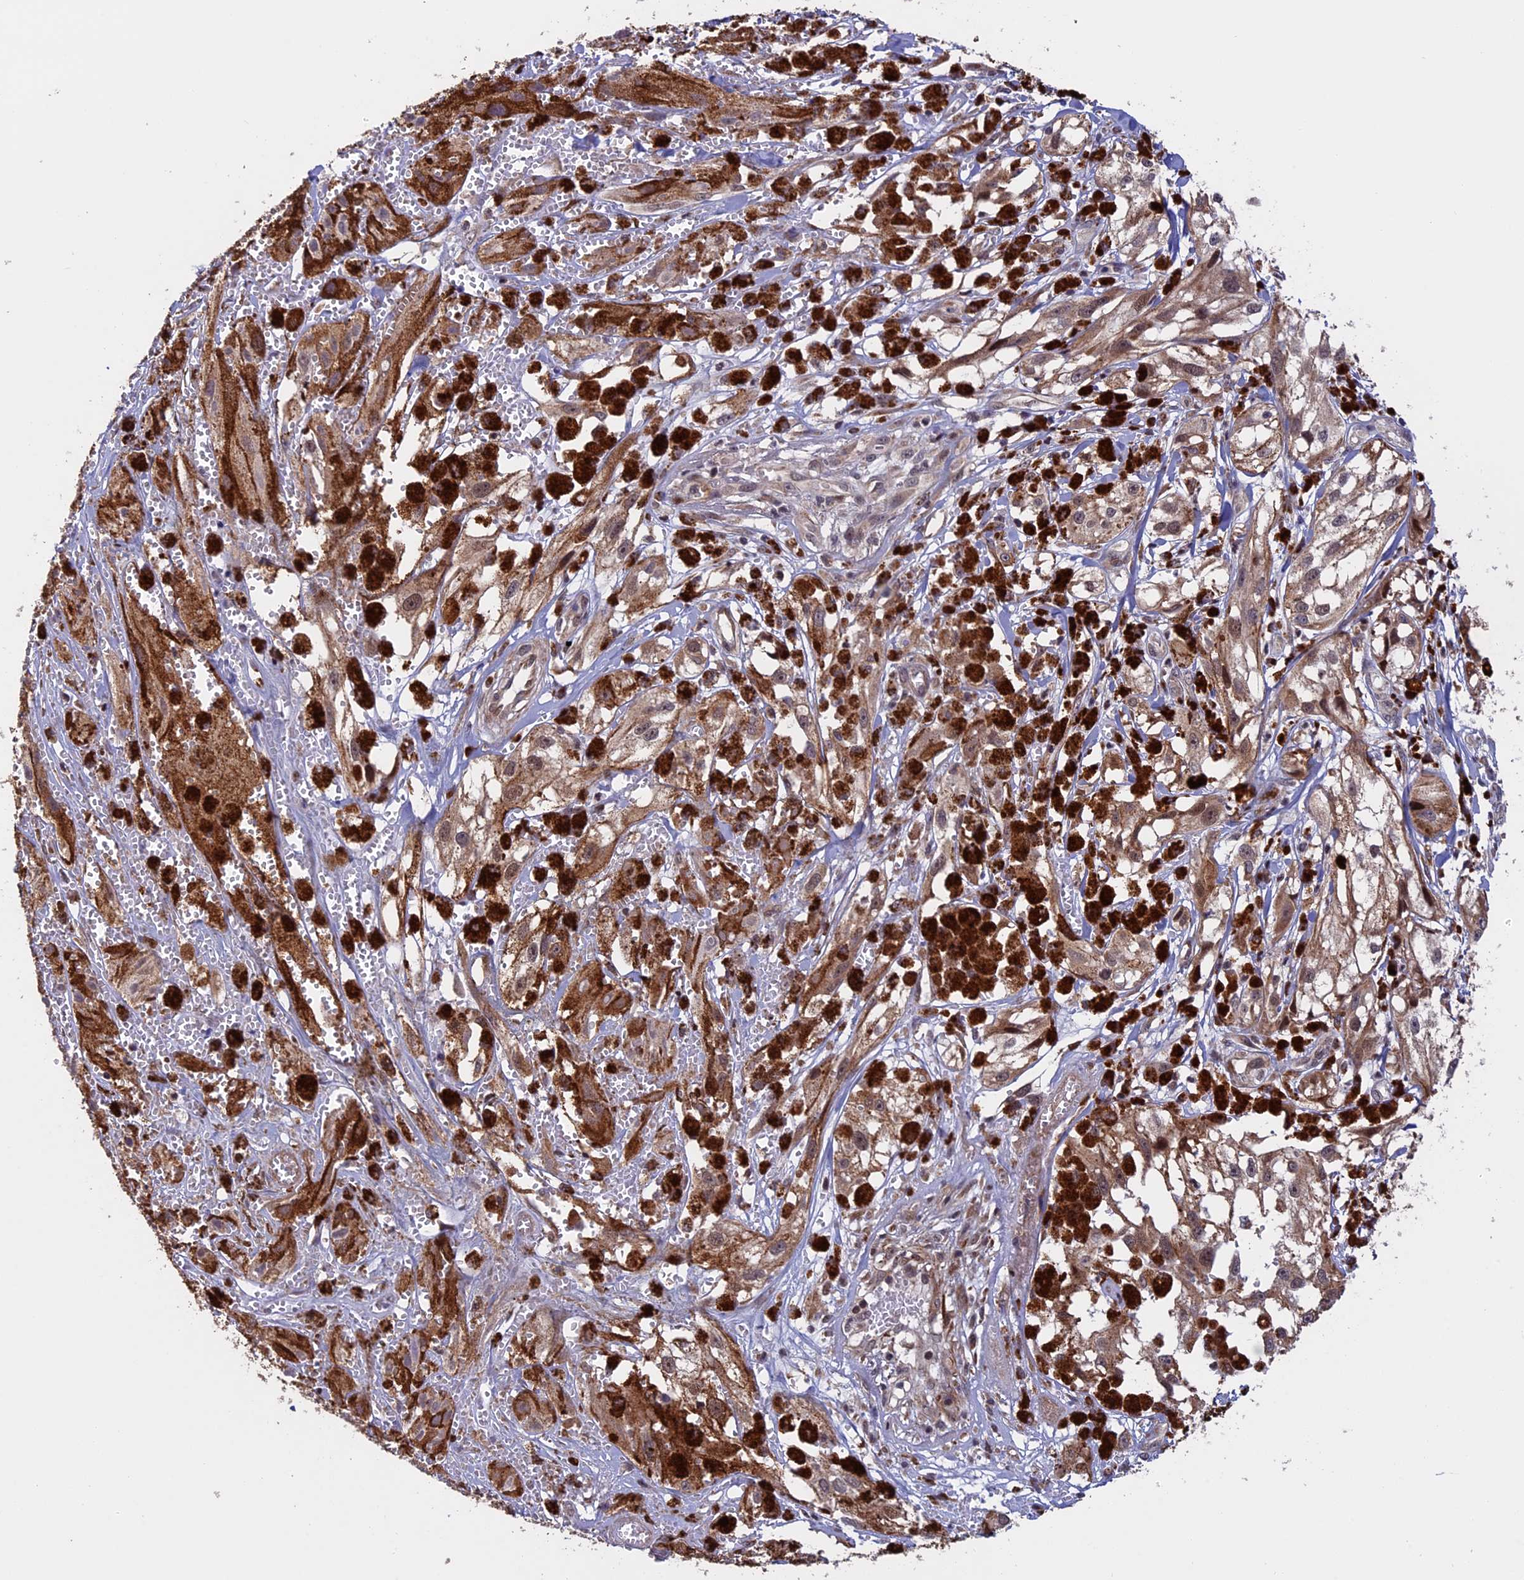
{"staining": {"intensity": "moderate", "quantity": ">75%", "location": "cytoplasmic/membranous"}, "tissue": "melanoma", "cell_type": "Tumor cells", "image_type": "cancer", "snomed": [{"axis": "morphology", "description": "Malignant melanoma, NOS"}, {"axis": "topography", "description": "Skin"}], "caption": "Malignant melanoma stained for a protein (brown) displays moderate cytoplasmic/membranous positive positivity in about >75% of tumor cells.", "gene": "RNF17", "patient": {"sex": "male", "age": 88}}